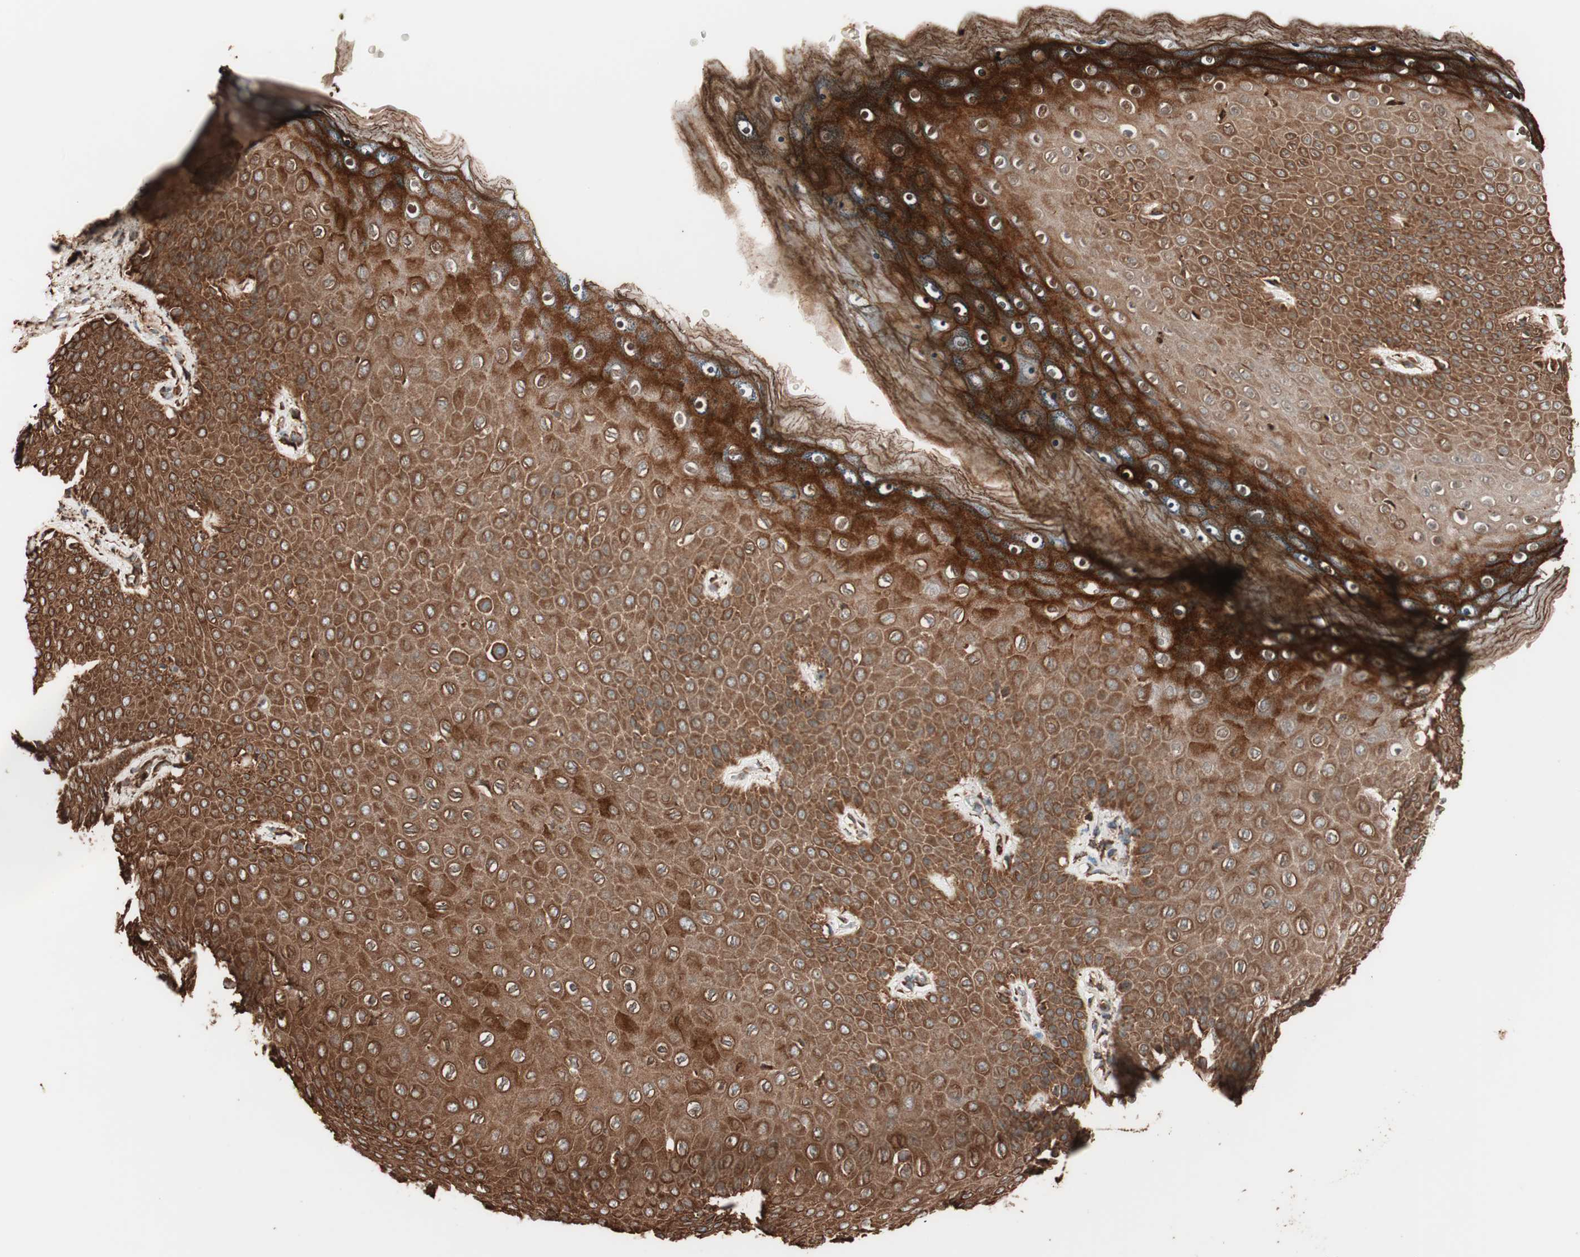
{"staining": {"intensity": "strong", "quantity": ">75%", "location": "cytoplasmic/membranous"}, "tissue": "skin", "cell_type": "Epidermal cells", "image_type": "normal", "snomed": [{"axis": "morphology", "description": "Normal tissue, NOS"}, {"axis": "topography", "description": "Anal"}], "caption": "An IHC micrograph of normal tissue is shown. Protein staining in brown shows strong cytoplasmic/membranous positivity in skin within epidermal cells. The protein is shown in brown color, while the nuclei are stained blue.", "gene": "VEGFA", "patient": {"sex": "female", "age": 46}}